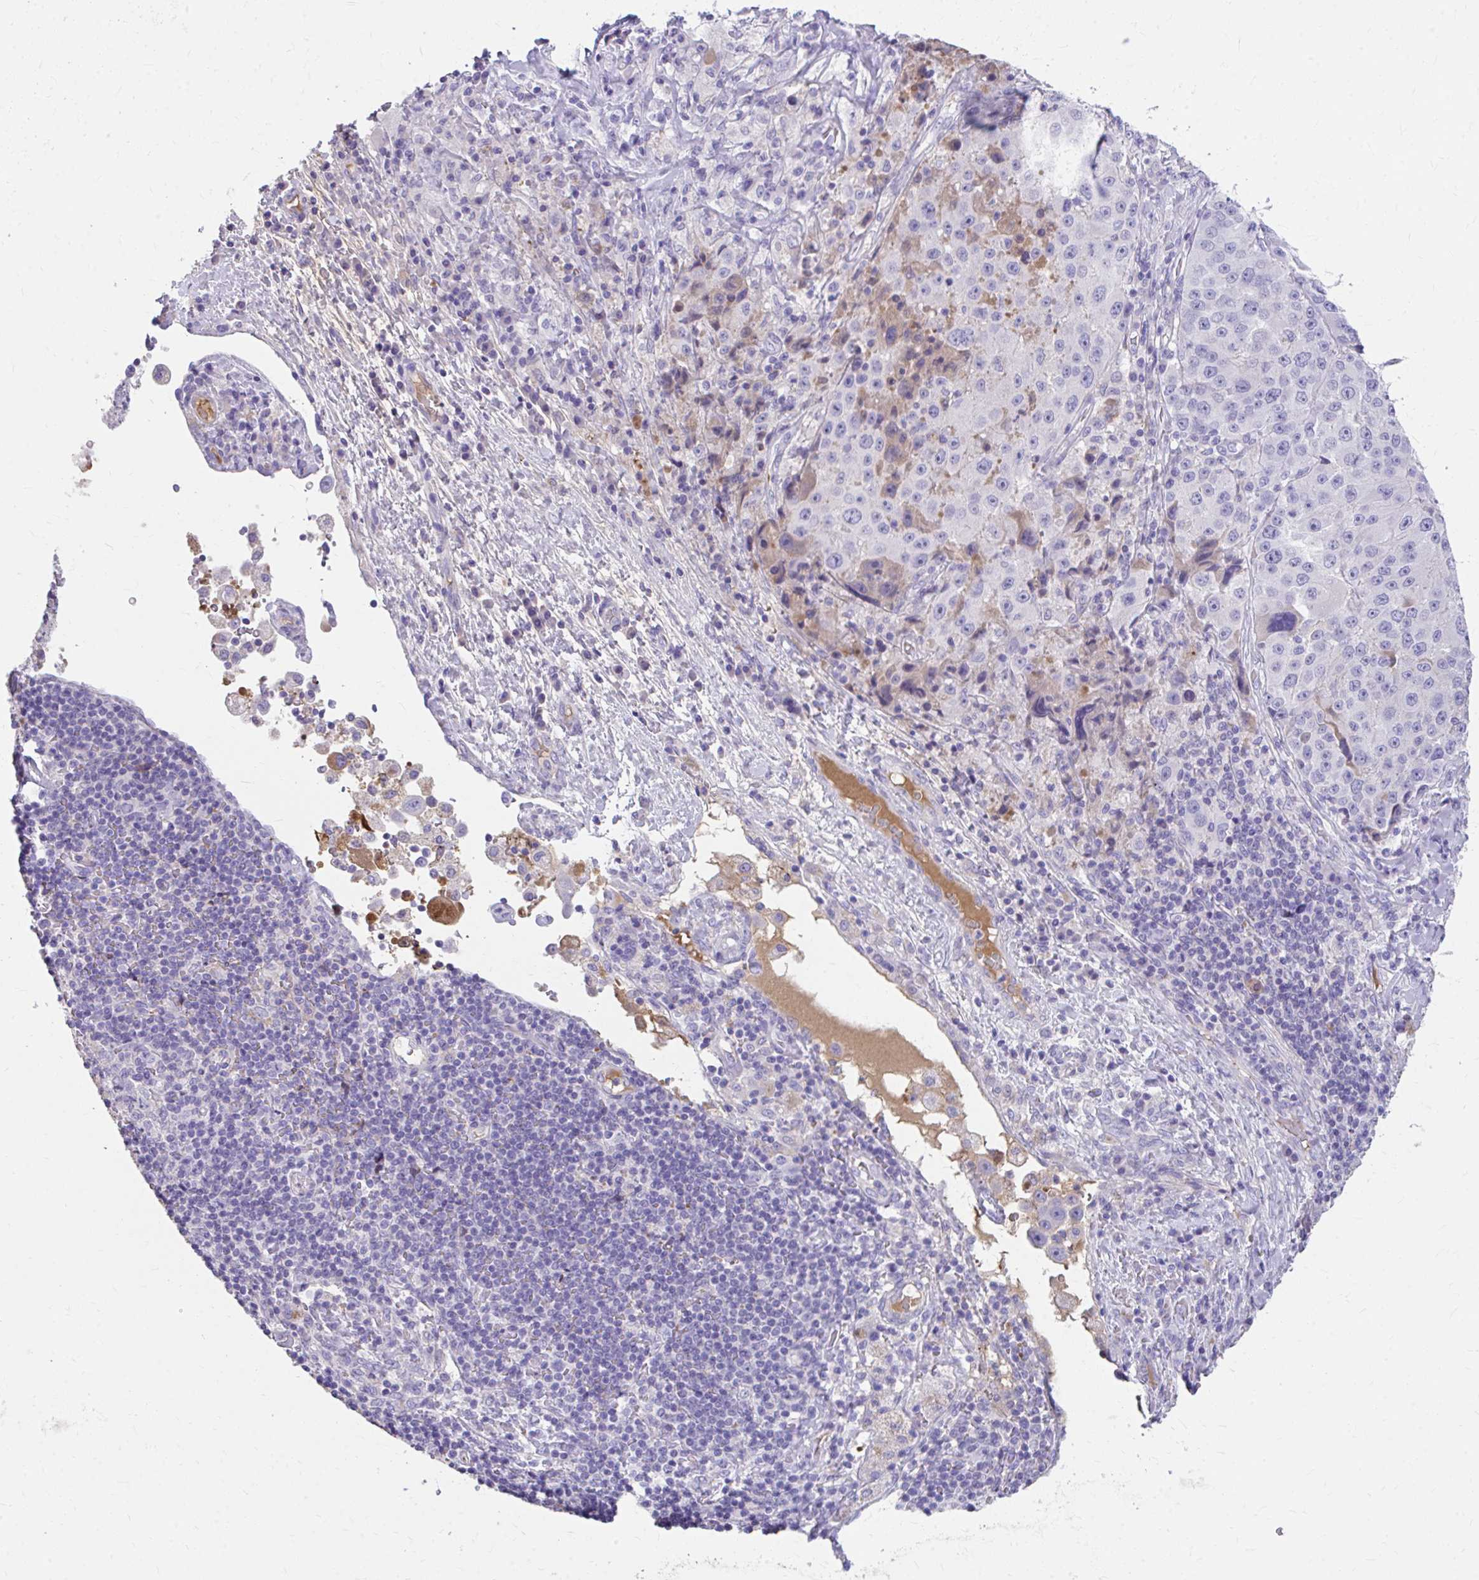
{"staining": {"intensity": "weak", "quantity": "<25%", "location": "cytoplasmic/membranous"}, "tissue": "melanoma", "cell_type": "Tumor cells", "image_type": "cancer", "snomed": [{"axis": "morphology", "description": "Malignant melanoma, Metastatic site"}, {"axis": "topography", "description": "Lymph node"}], "caption": "DAB (3,3'-diaminobenzidine) immunohistochemical staining of melanoma exhibits no significant staining in tumor cells.", "gene": "CFH", "patient": {"sex": "male", "age": 62}}